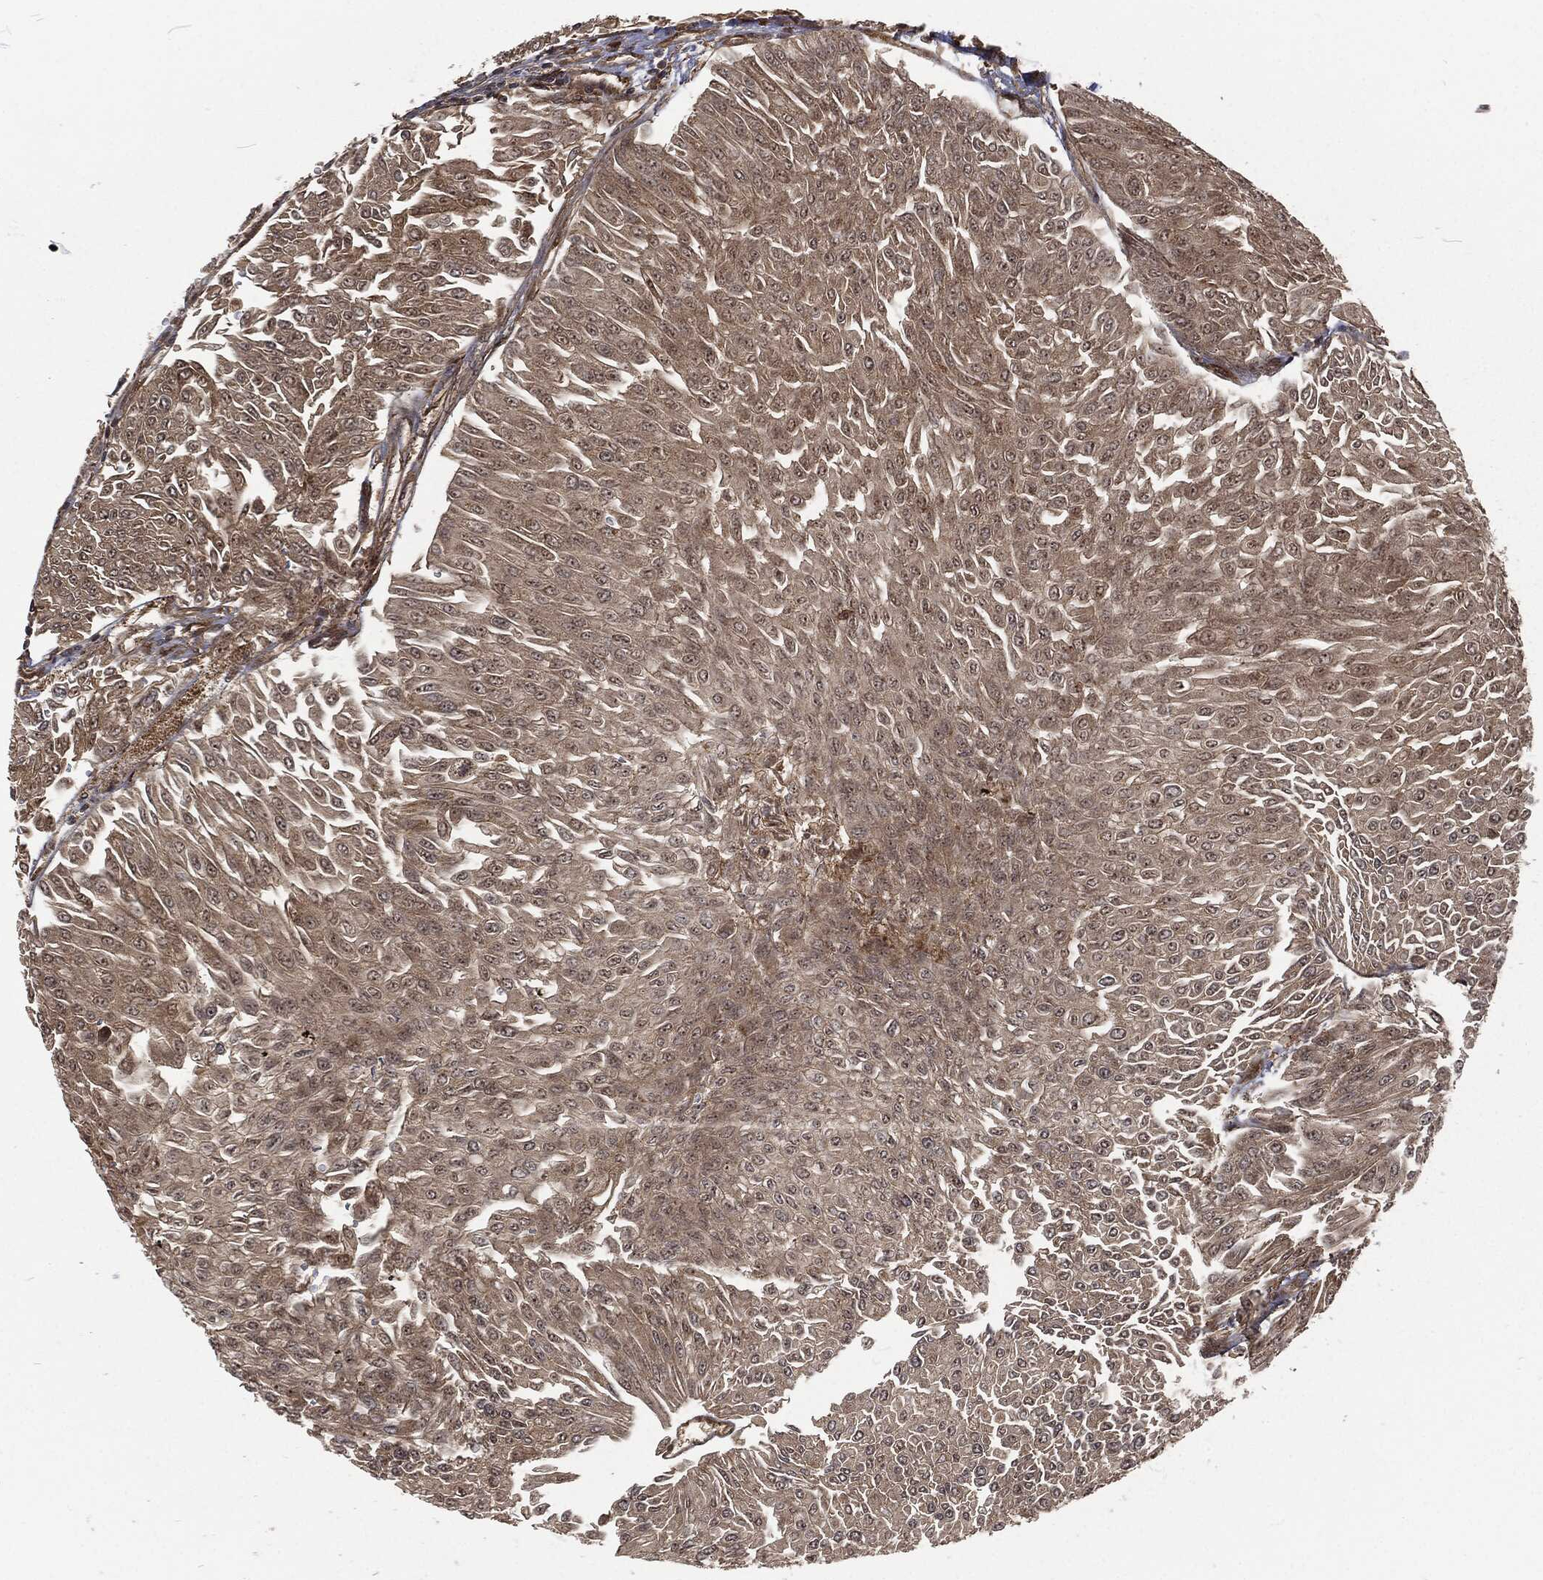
{"staining": {"intensity": "weak", "quantity": ">75%", "location": "cytoplasmic/membranous"}, "tissue": "urothelial cancer", "cell_type": "Tumor cells", "image_type": "cancer", "snomed": [{"axis": "morphology", "description": "Urothelial carcinoma, Low grade"}, {"axis": "topography", "description": "Urinary bladder"}], "caption": "Urothelial cancer stained for a protein (brown) demonstrates weak cytoplasmic/membranous positive positivity in about >75% of tumor cells.", "gene": "RFTN1", "patient": {"sex": "male", "age": 67}}